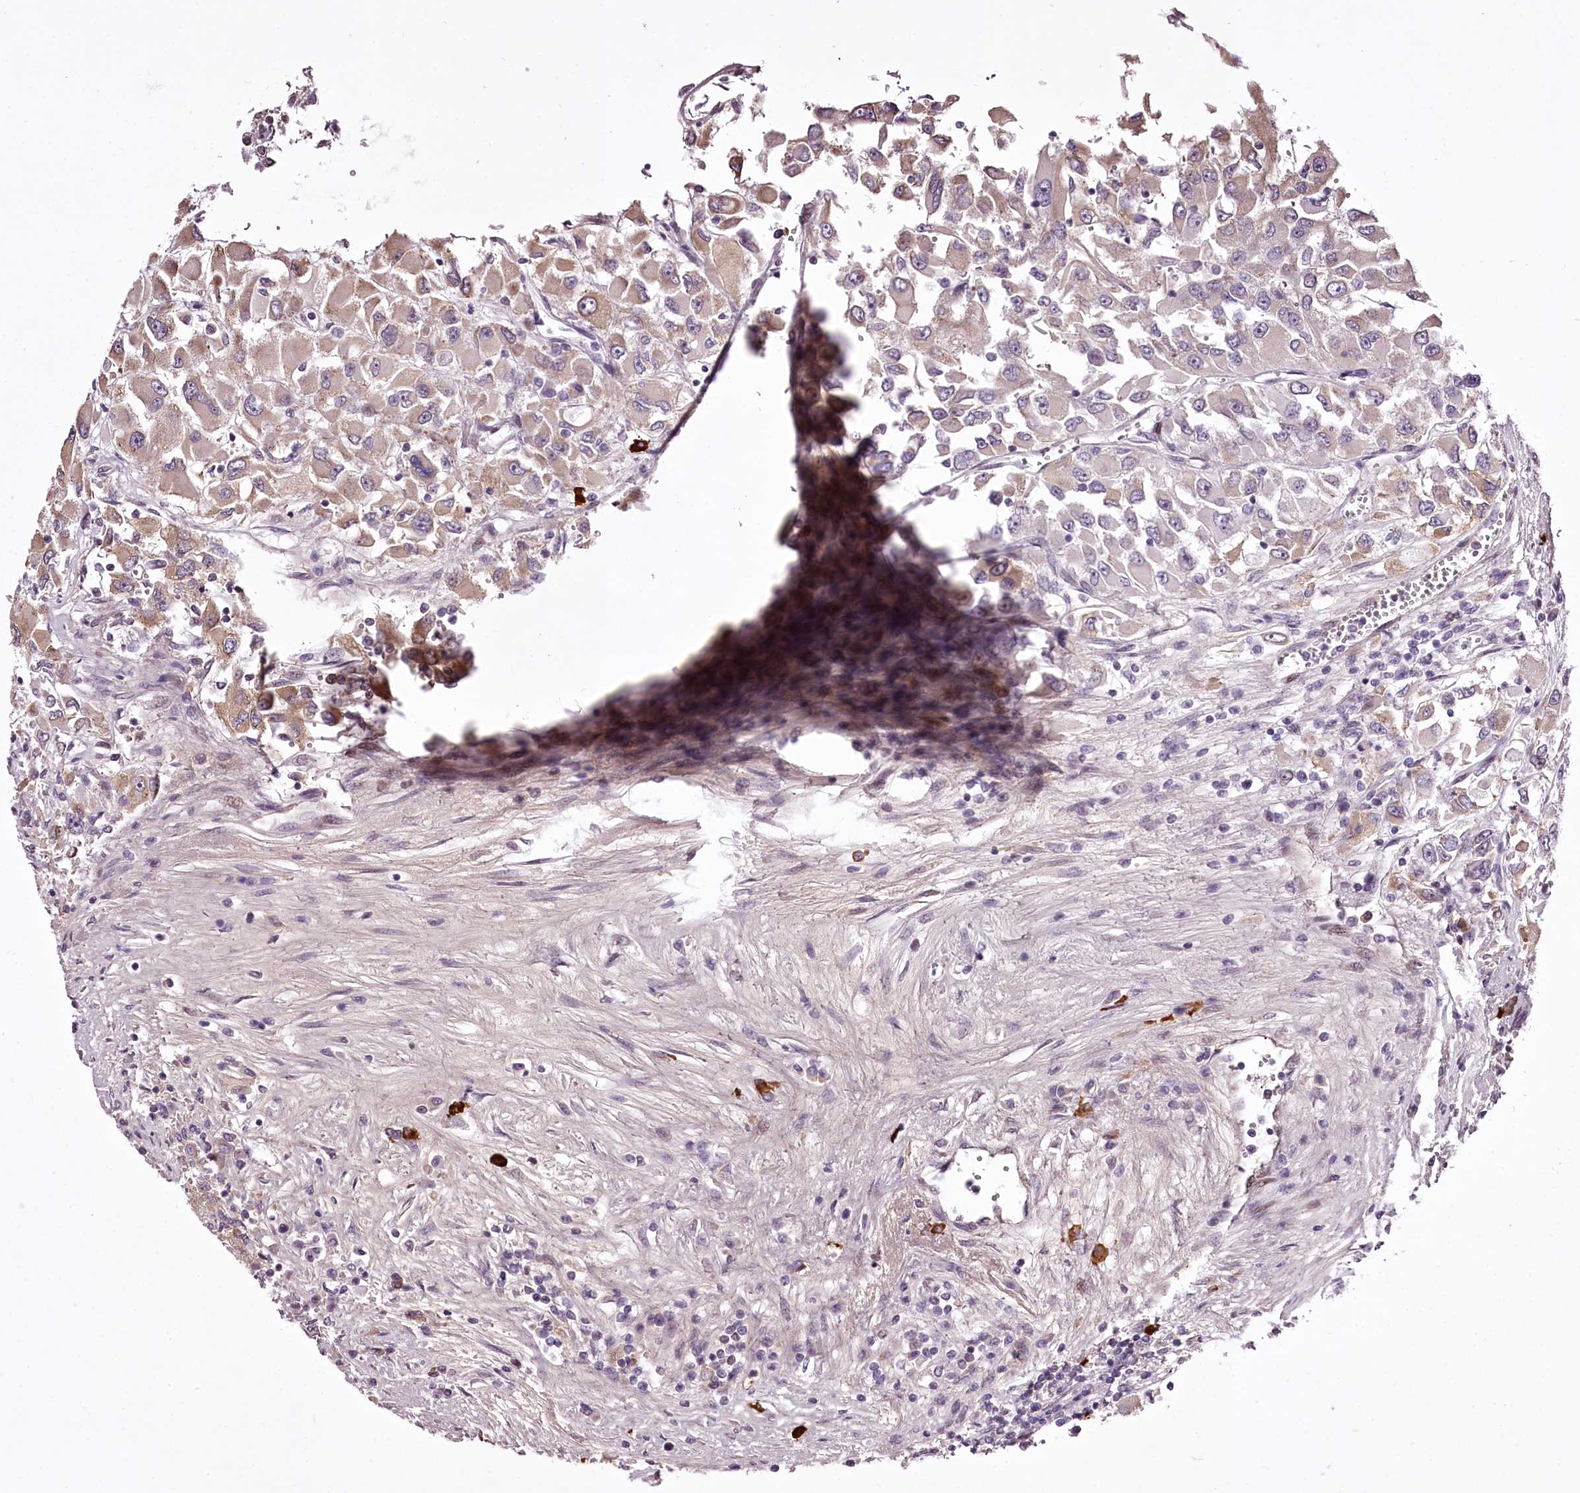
{"staining": {"intensity": "weak", "quantity": "25%-75%", "location": "cytoplasmic/membranous"}, "tissue": "renal cancer", "cell_type": "Tumor cells", "image_type": "cancer", "snomed": [{"axis": "morphology", "description": "Adenocarcinoma, NOS"}, {"axis": "topography", "description": "Kidney"}], "caption": "Weak cytoplasmic/membranous protein expression is present in approximately 25%-75% of tumor cells in renal cancer (adenocarcinoma). (Stains: DAB (3,3'-diaminobenzidine) in brown, nuclei in blue, Microscopy: brightfield microscopy at high magnification).", "gene": "C1orf56", "patient": {"sex": "female", "age": 52}}